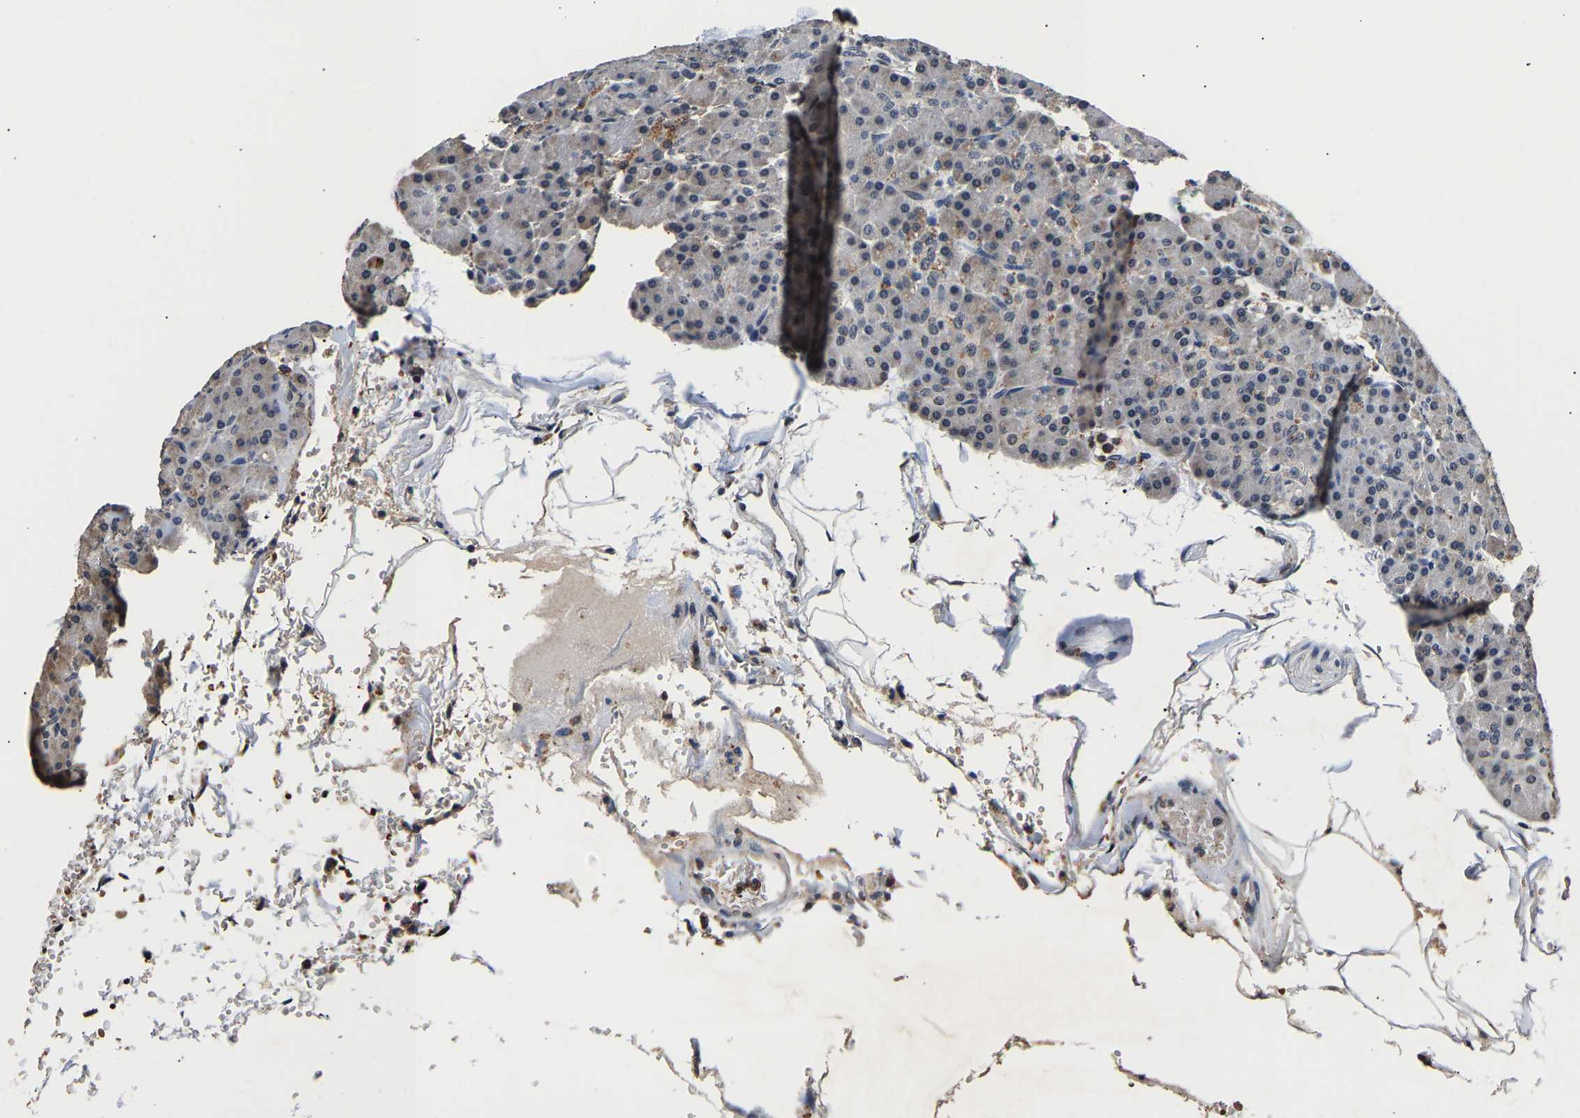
{"staining": {"intensity": "weak", "quantity": "<25%", "location": "cytoplasmic/membranous"}, "tissue": "pancreas", "cell_type": "Exocrine glandular cells", "image_type": "normal", "snomed": [{"axis": "morphology", "description": "Normal tissue, NOS"}, {"axis": "topography", "description": "Pancreas"}], "caption": "Immunohistochemistry histopathology image of unremarkable pancreas stained for a protein (brown), which shows no positivity in exocrine glandular cells.", "gene": "SMU1", "patient": {"sex": "female", "age": 43}}